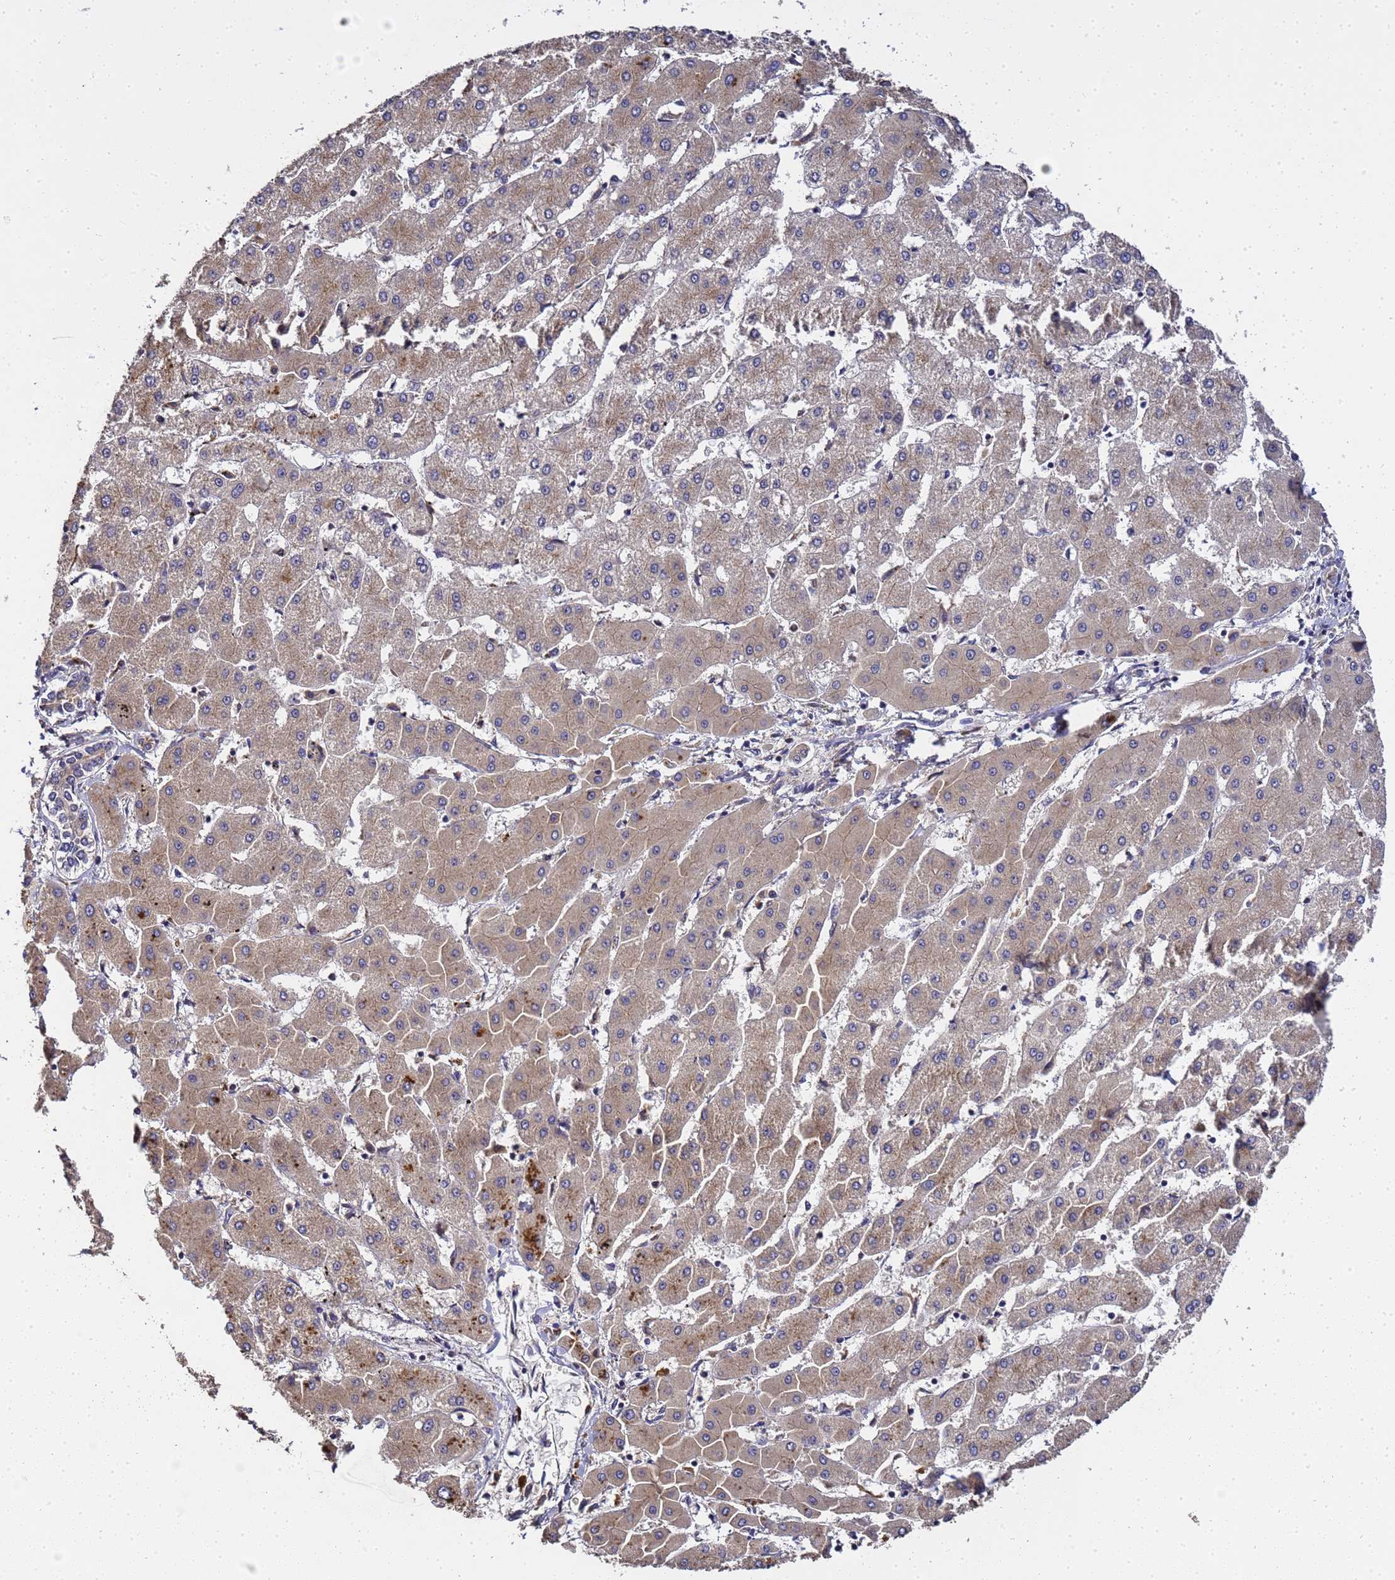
{"staining": {"intensity": "weak", "quantity": "25%-75%", "location": "cytoplasmic/membranous"}, "tissue": "liver cancer", "cell_type": "Tumor cells", "image_type": "cancer", "snomed": [{"axis": "morphology", "description": "Cholangiocarcinoma"}, {"axis": "topography", "description": "Liver"}], "caption": "This histopathology image exhibits IHC staining of human liver cancer (cholangiocarcinoma), with low weak cytoplasmic/membranous expression in about 25%-75% of tumor cells.", "gene": "LGI4", "patient": {"sex": "male", "age": 59}}